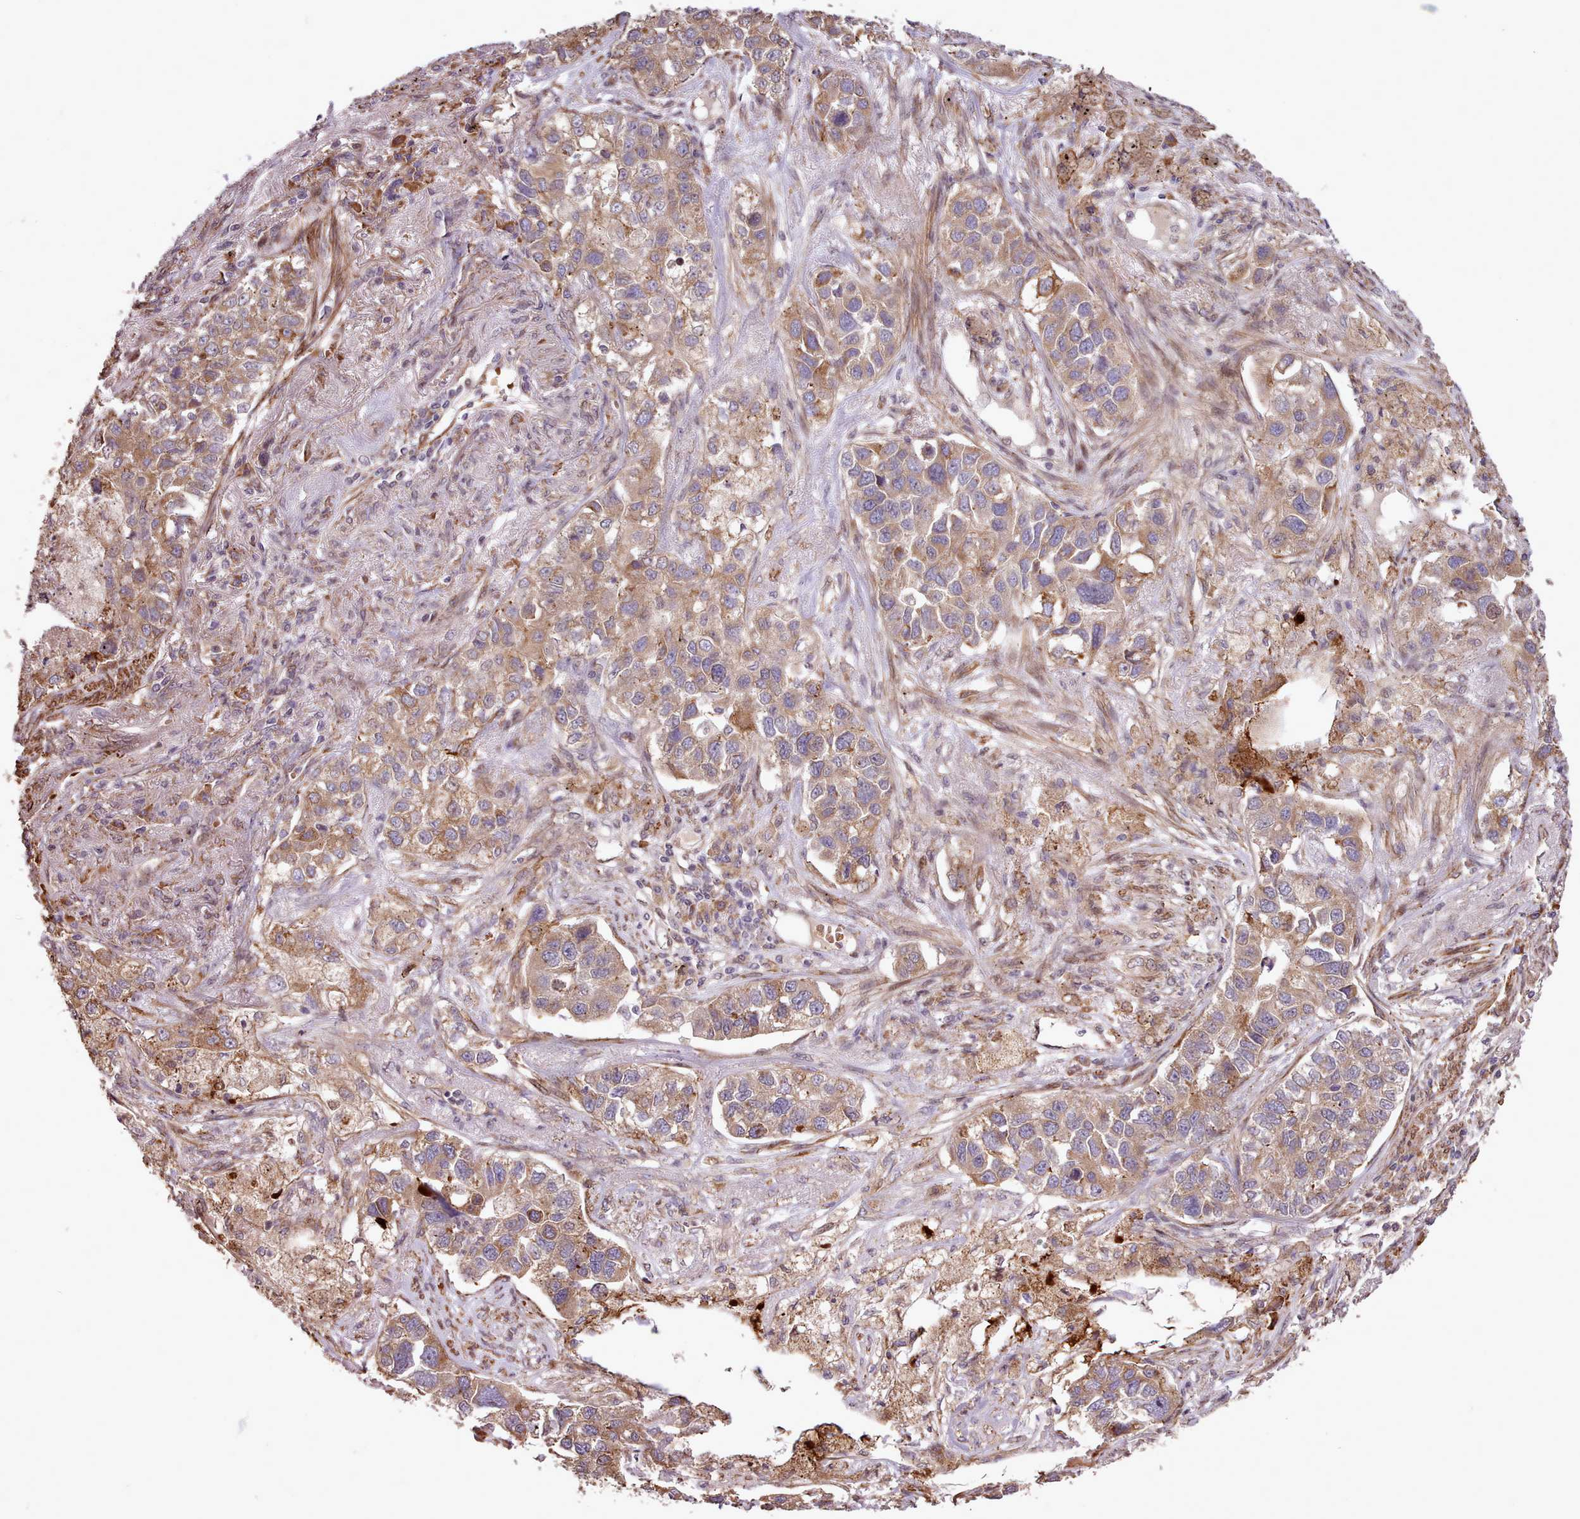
{"staining": {"intensity": "moderate", "quantity": ">75%", "location": "cytoplasmic/membranous"}, "tissue": "lung cancer", "cell_type": "Tumor cells", "image_type": "cancer", "snomed": [{"axis": "morphology", "description": "Adenocarcinoma, NOS"}, {"axis": "topography", "description": "Lung"}], "caption": "The micrograph demonstrates immunohistochemical staining of adenocarcinoma (lung). There is moderate cytoplasmic/membranous staining is identified in approximately >75% of tumor cells.", "gene": "CABP1", "patient": {"sex": "male", "age": 49}}